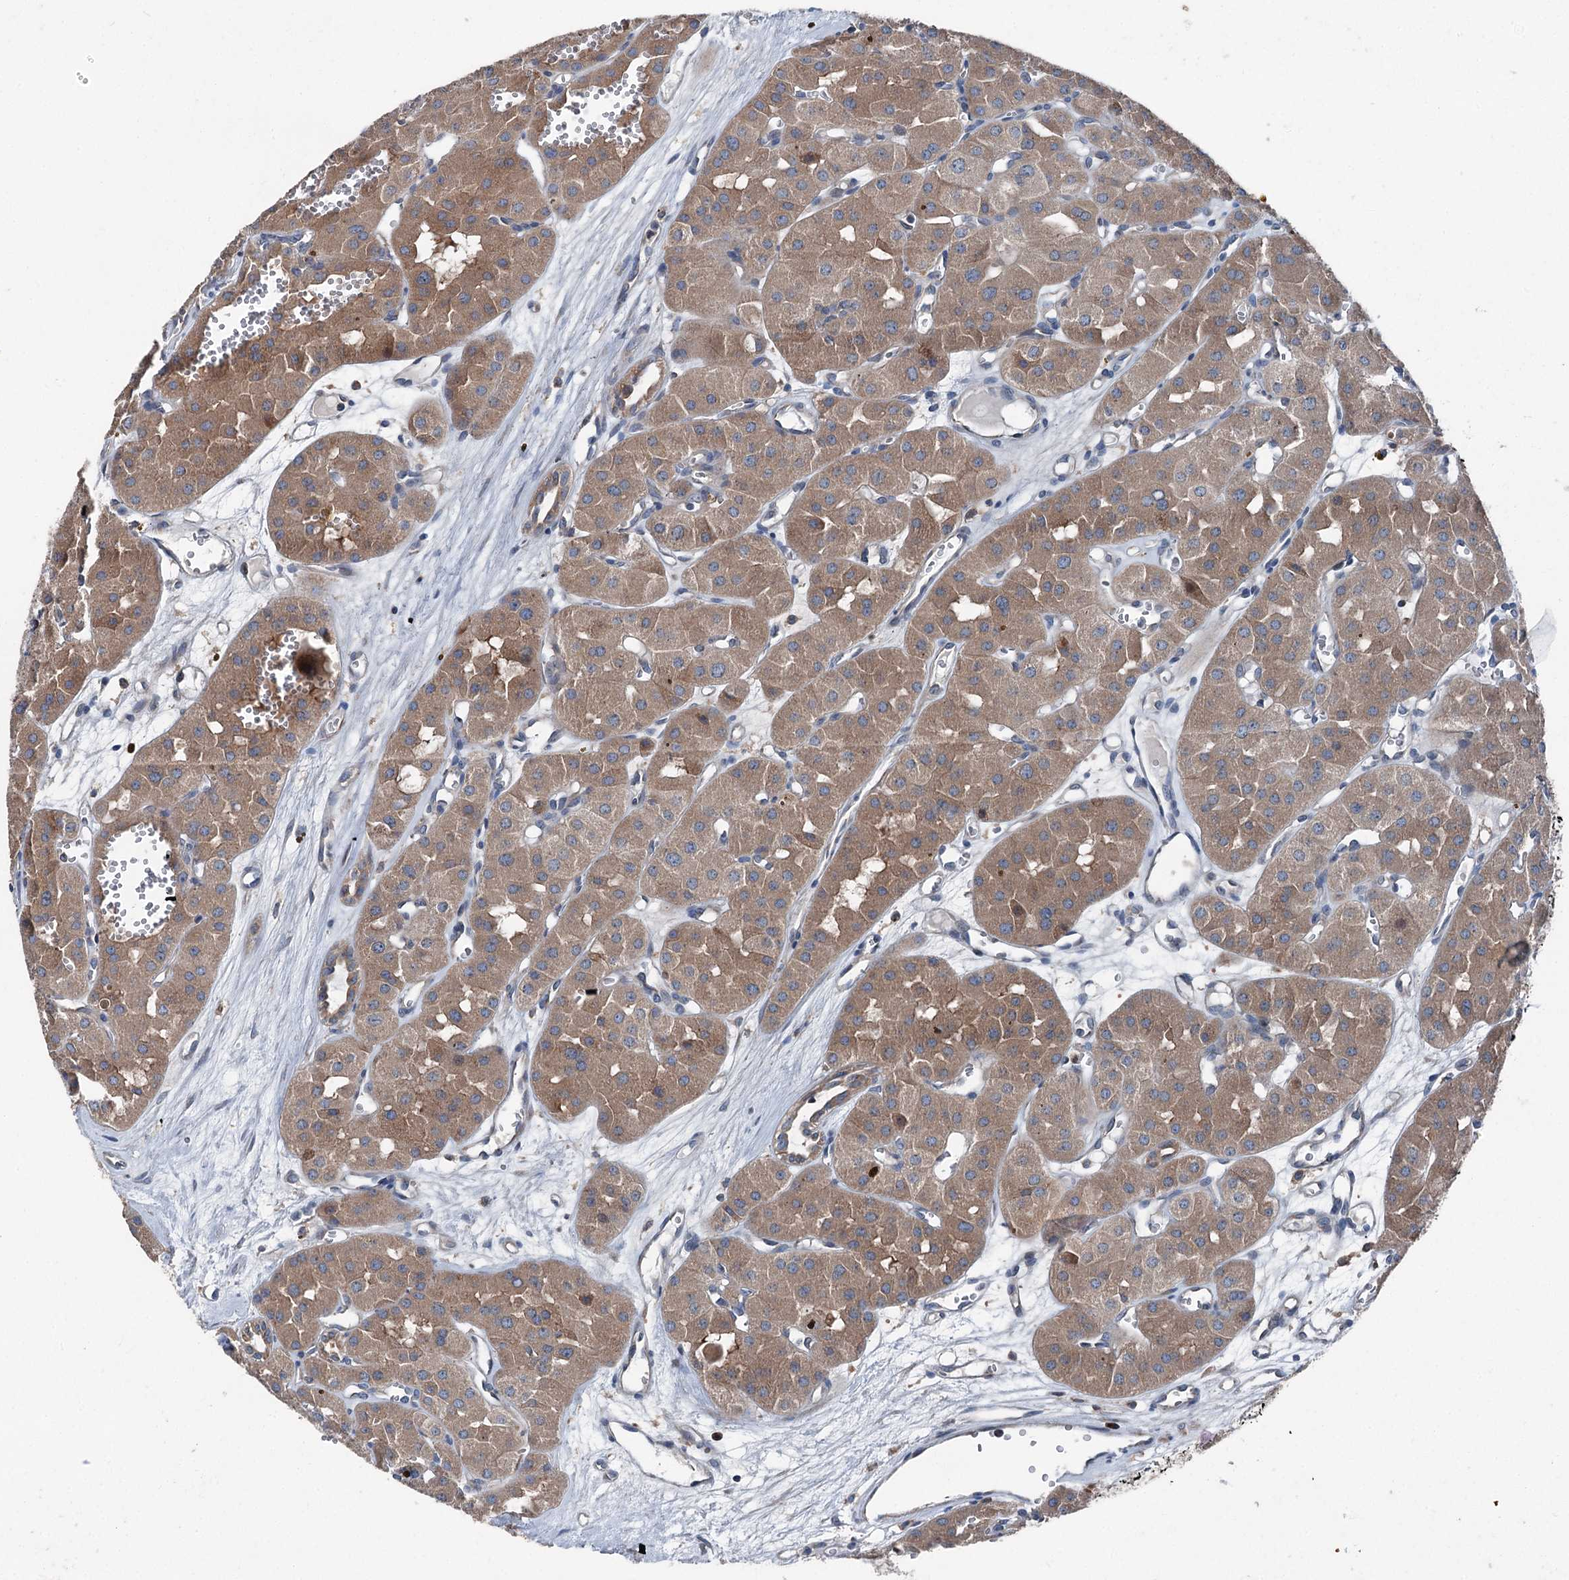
{"staining": {"intensity": "moderate", "quantity": ">75%", "location": "cytoplasmic/membranous"}, "tissue": "renal cancer", "cell_type": "Tumor cells", "image_type": "cancer", "snomed": [{"axis": "morphology", "description": "Carcinoma, NOS"}, {"axis": "topography", "description": "Kidney"}], "caption": "Immunohistochemical staining of human renal carcinoma shows medium levels of moderate cytoplasmic/membranous positivity in approximately >75% of tumor cells.", "gene": "RUFY1", "patient": {"sex": "female", "age": 75}}